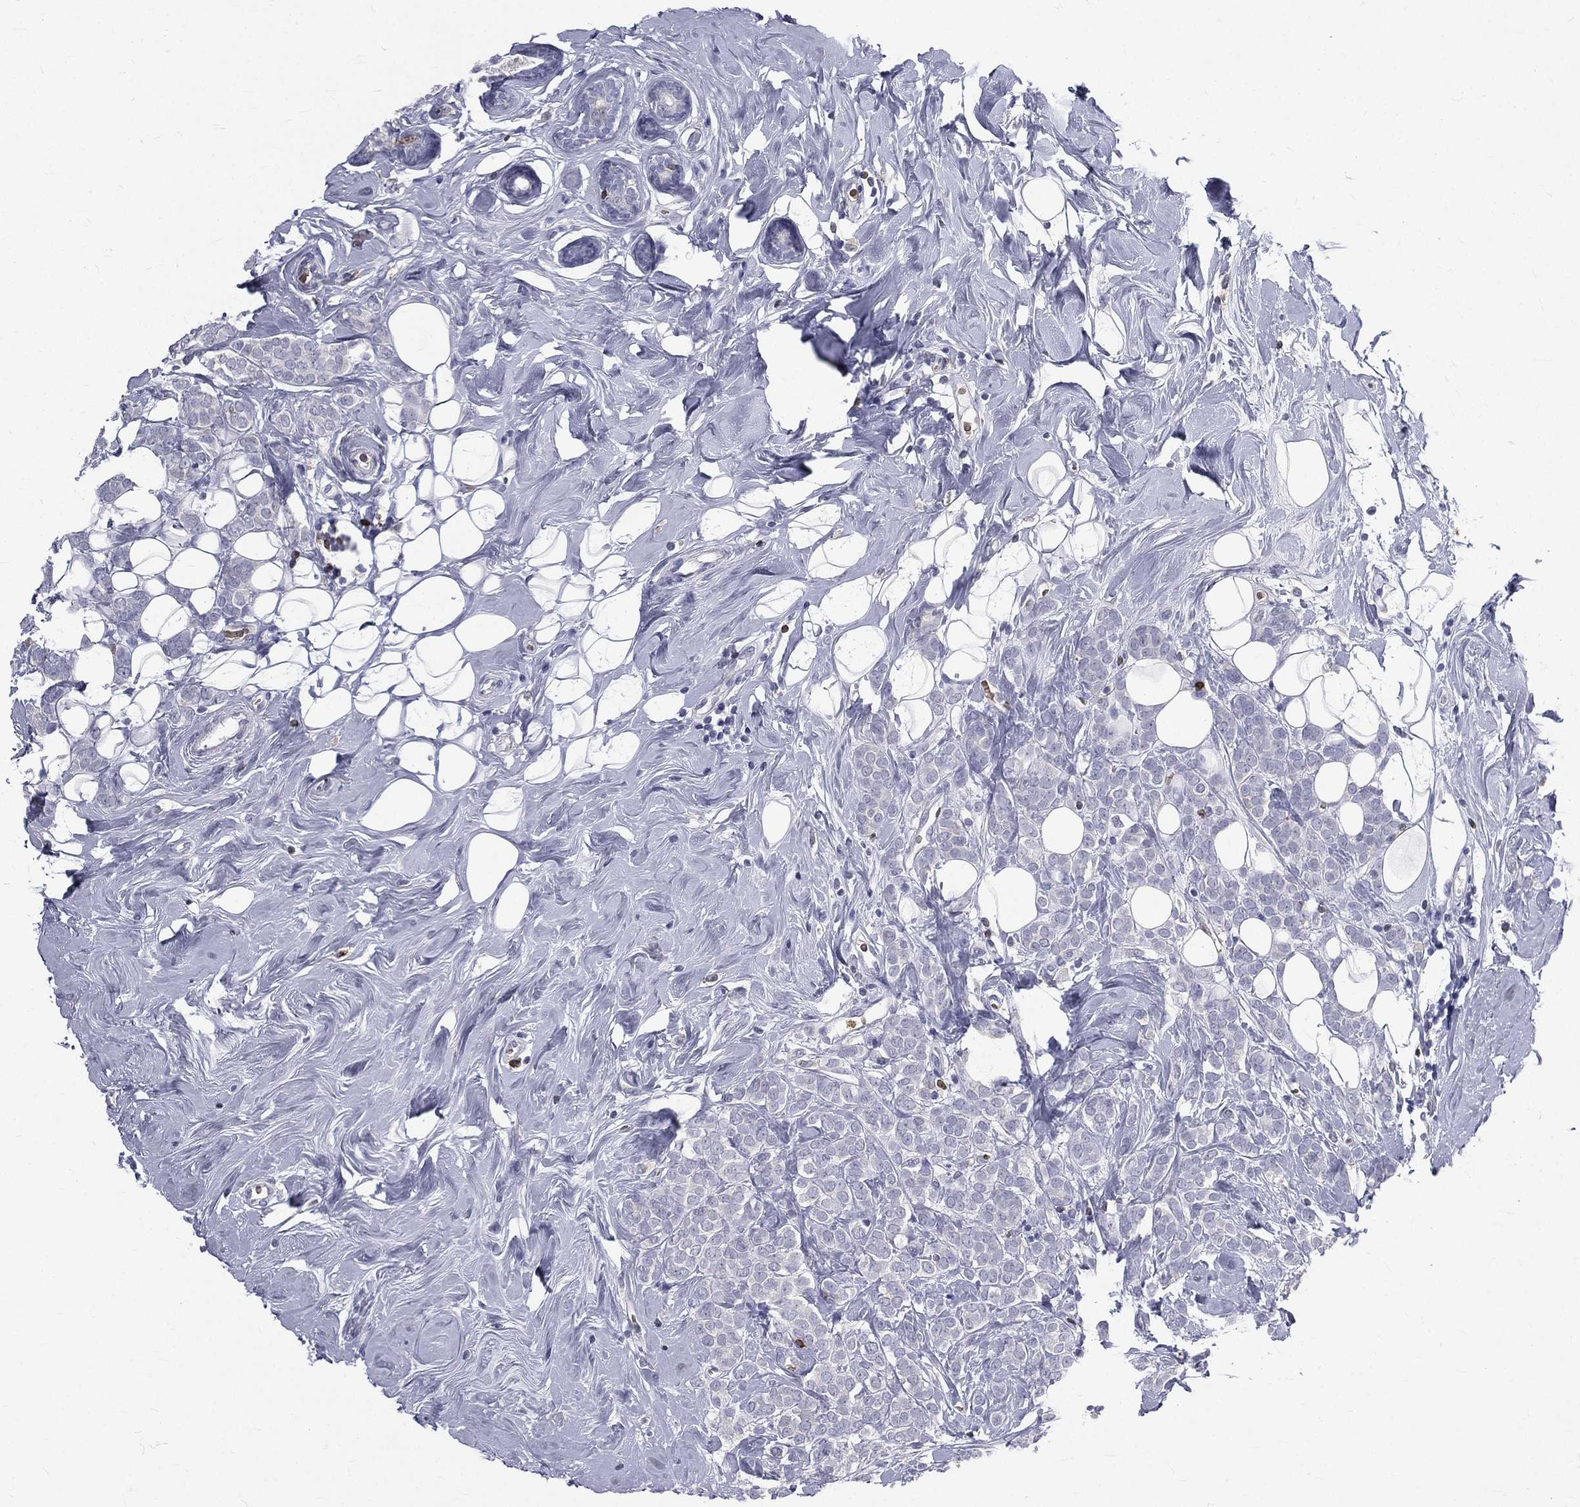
{"staining": {"intensity": "negative", "quantity": "none", "location": "none"}, "tissue": "breast cancer", "cell_type": "Tumor cells", "image_type": "cancer", "snomed": [{"axis": "morphology", "description": "Lobular carcinoma"}, {"axis": "topography", "description": "Breast"}], "caption": "The histopathology image displays no staining of tumor cells in breast lobular carcinoma.", "gene": "CTSW", "patient": {"sex": "female", "age": 49}}